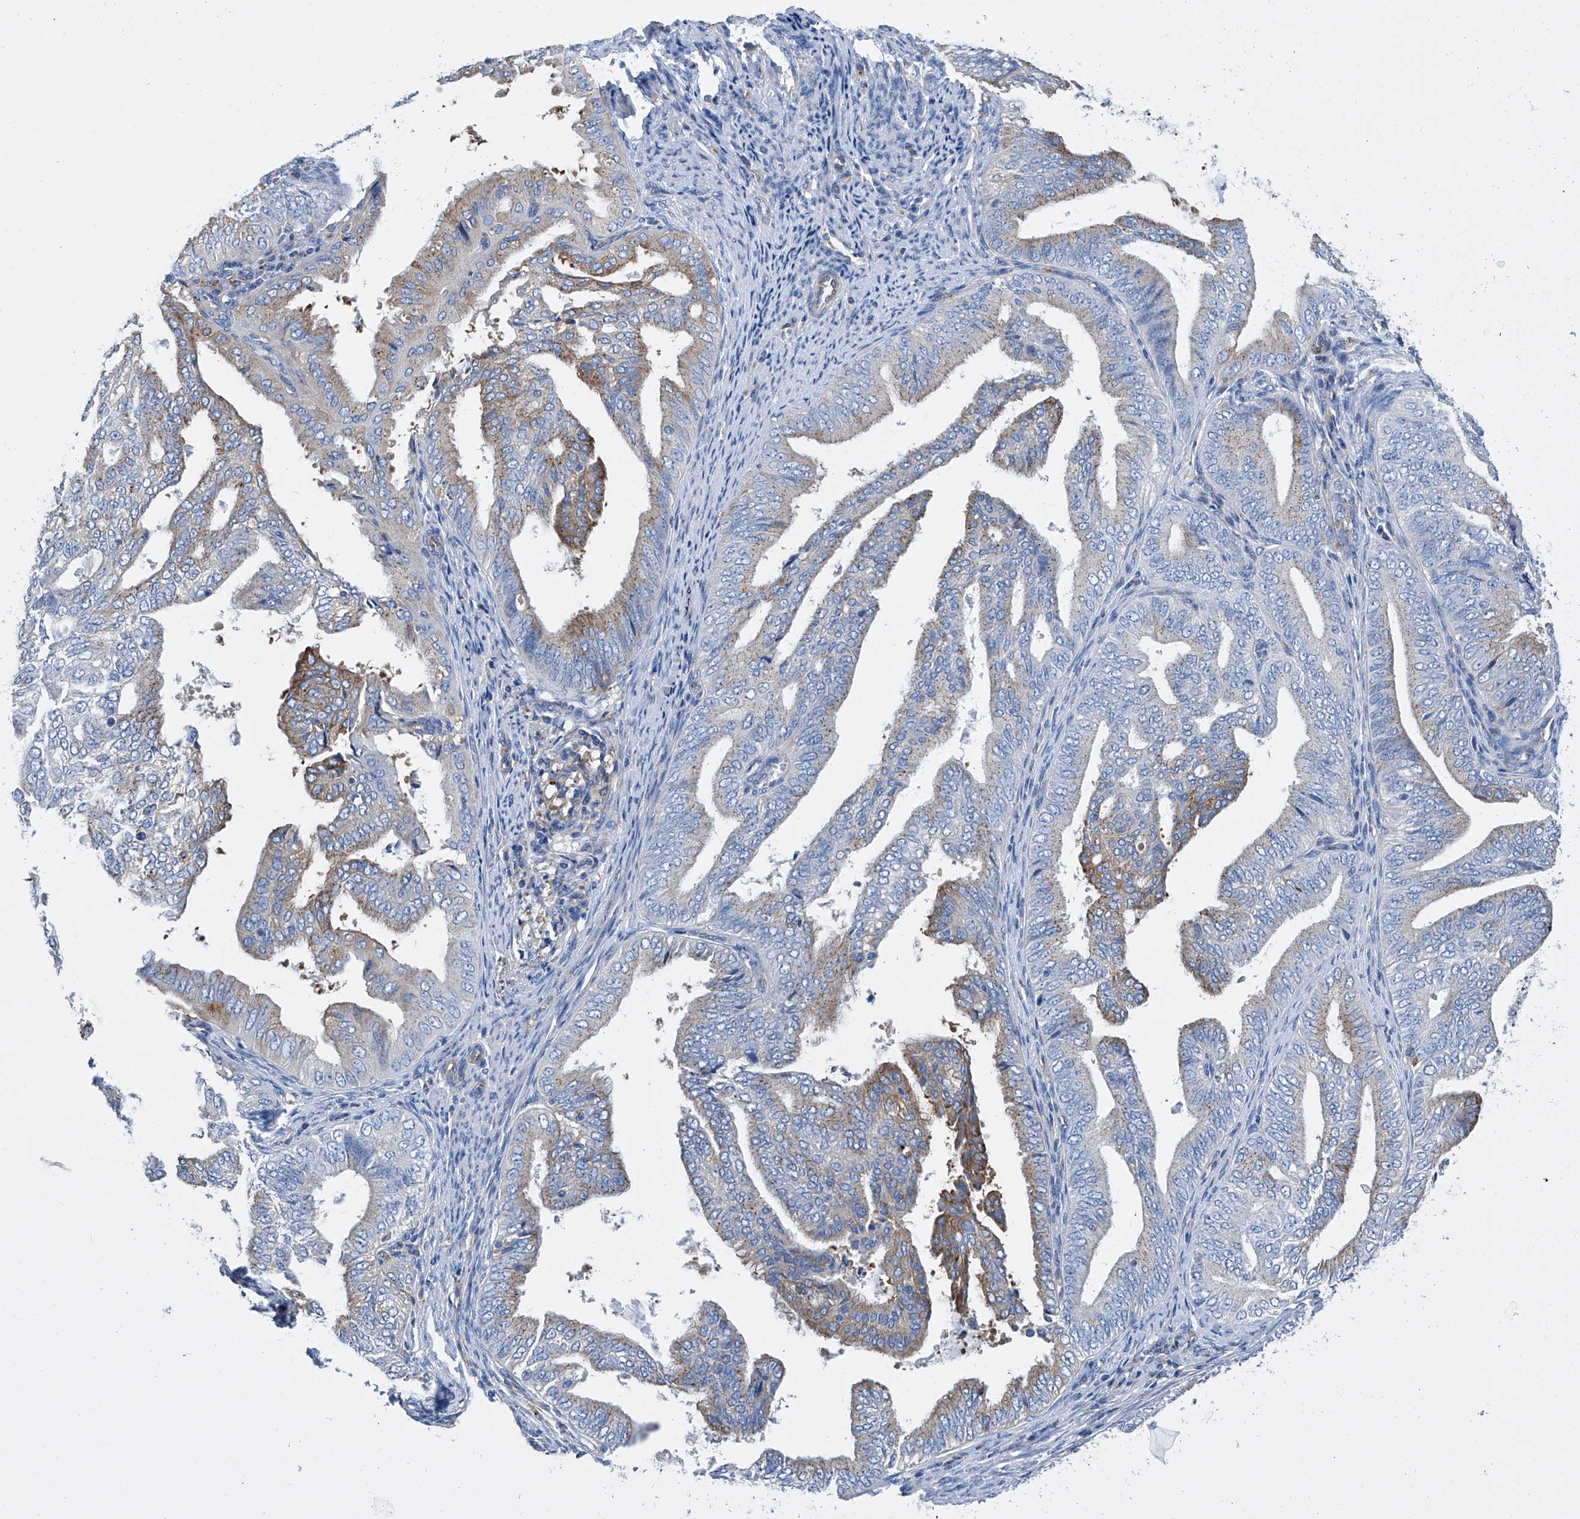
{"staining": {"intensity": "moderate", "quantity": "<25%", "location": "cytoplasmic/membranous"}, "tissue": "endometrial cancer", "cell_type": "Tumor cells", "image_type": "cancer", "snomed": [{"axis": "morphology", "description": "Adenocarcinoma, NOS"}, {"axis": "topography", "description": "Endometrium"}], "caption": "Immunohistochemistry (IHC) of endometrial cancer (adenocarcinoma) reveals low levels of moderate cytoplasmic/membranous staining in about <25% of tumor cells. The staining is performed using DAB brown chromogen to label protein expression. The nuclei are counter-stained blue using hematoxylin.", "gene": "GPT", "patient": {"sex": "female", "age": 58}}